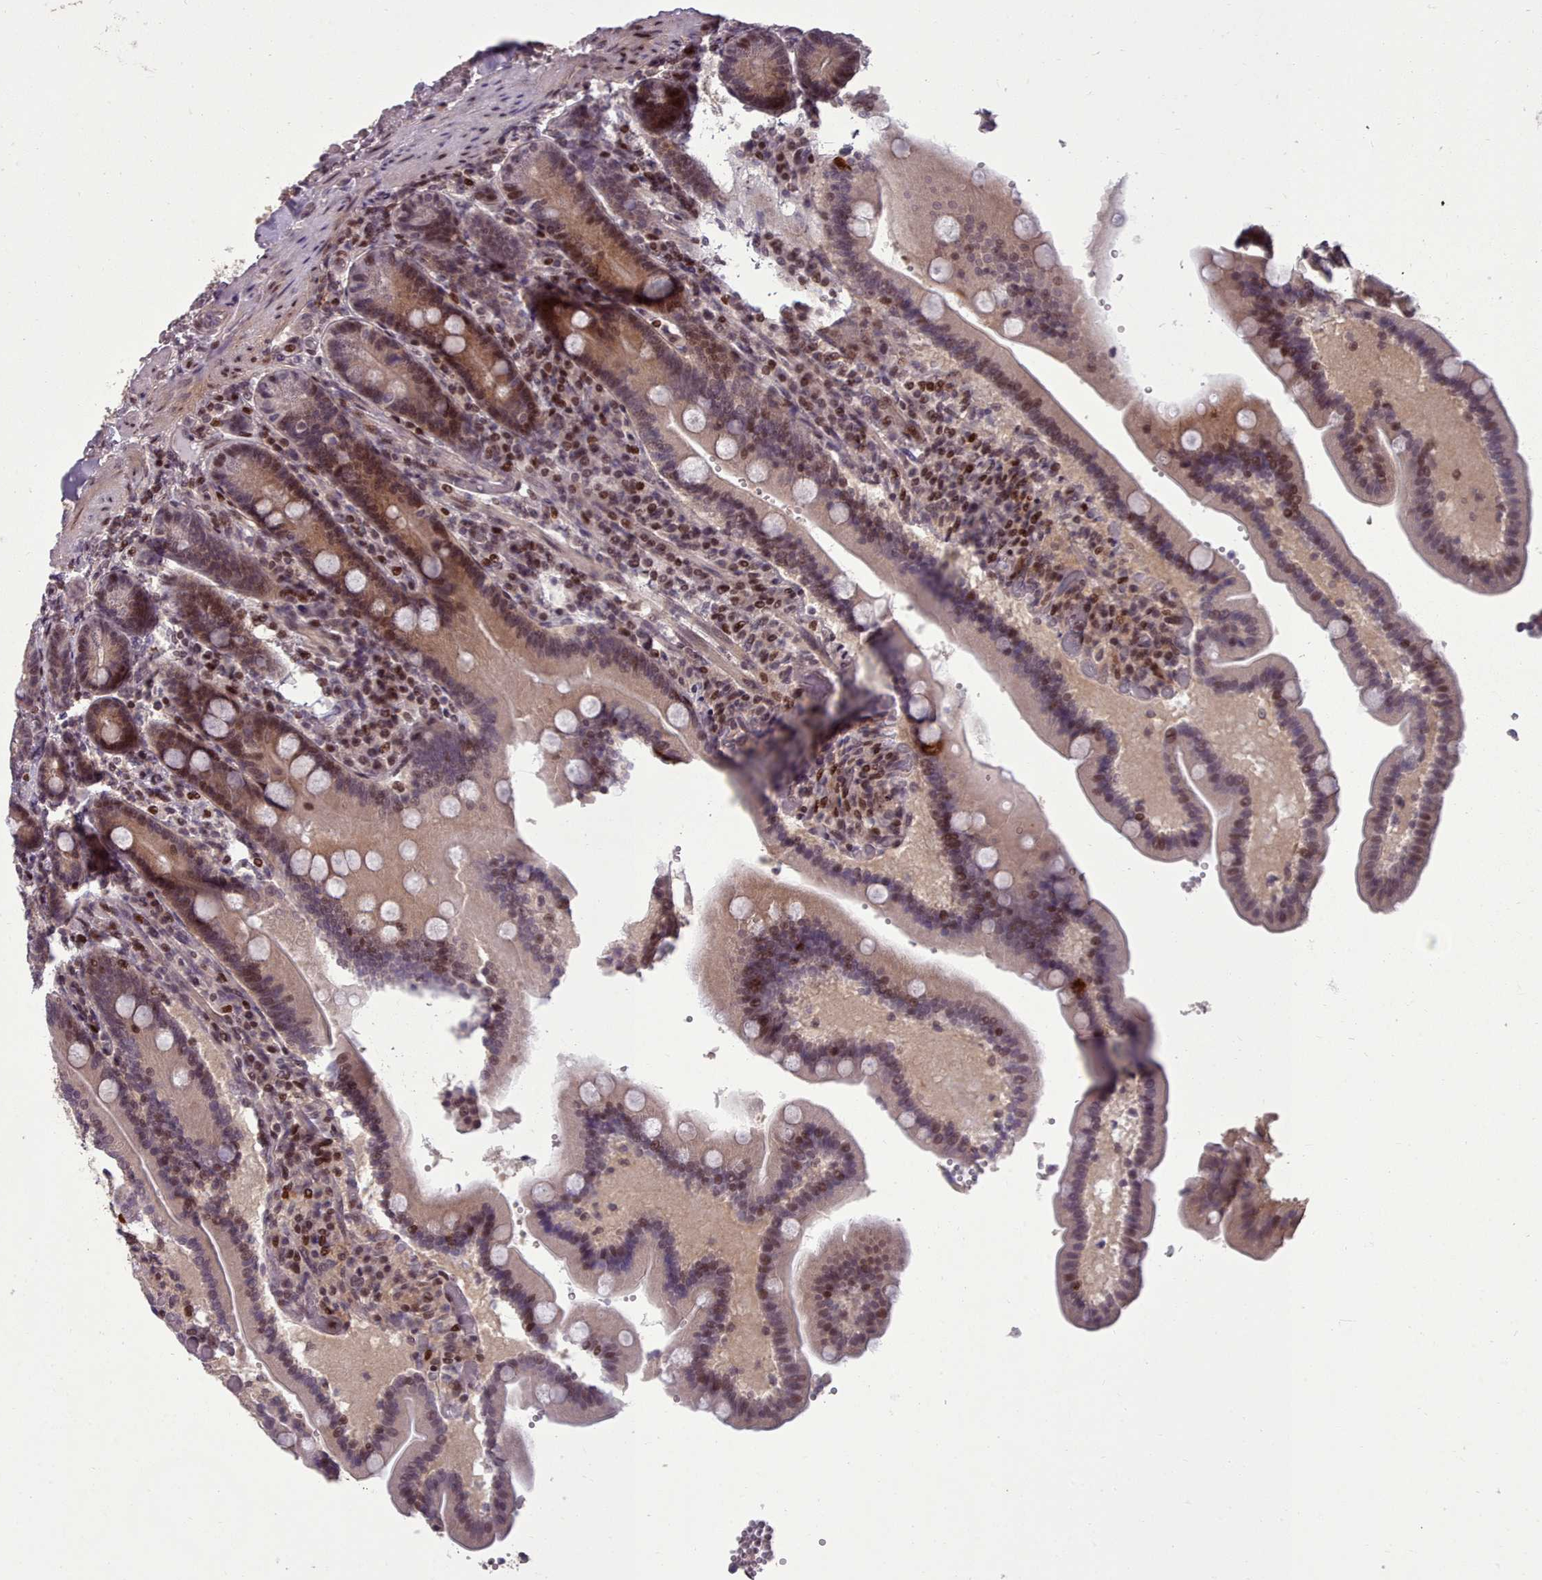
{"staining": {"intensity": "moderate", "quantity": "25%-75%", "location": "cytoplasmic/membranous,nuclear"}, "tissue": "duodenum", "cell_type": "Glandular cells", "image_type": "normal", "snomed": [{"axis": "morphology", "description": "Normal tissue, NOS"}, {"axis": "topography", "description": "Duodenum"}], "caption": "IHC staining of normal duodenum, which demonstrates medium levels of moderate cytoplasmic/membranous,nuclear staining in approximately 25%-75% of glandular cells indicating moderate cytoplasmic/membranous,nuclear protein expression. The staining was performed using DAB (3,3'-diaminobenzidine) (brown) for protein detection and nuclei were counterstained in hematoxylin (blue).", "gene": "ENSA", "patient": {"sex": "female", "age": 62}}